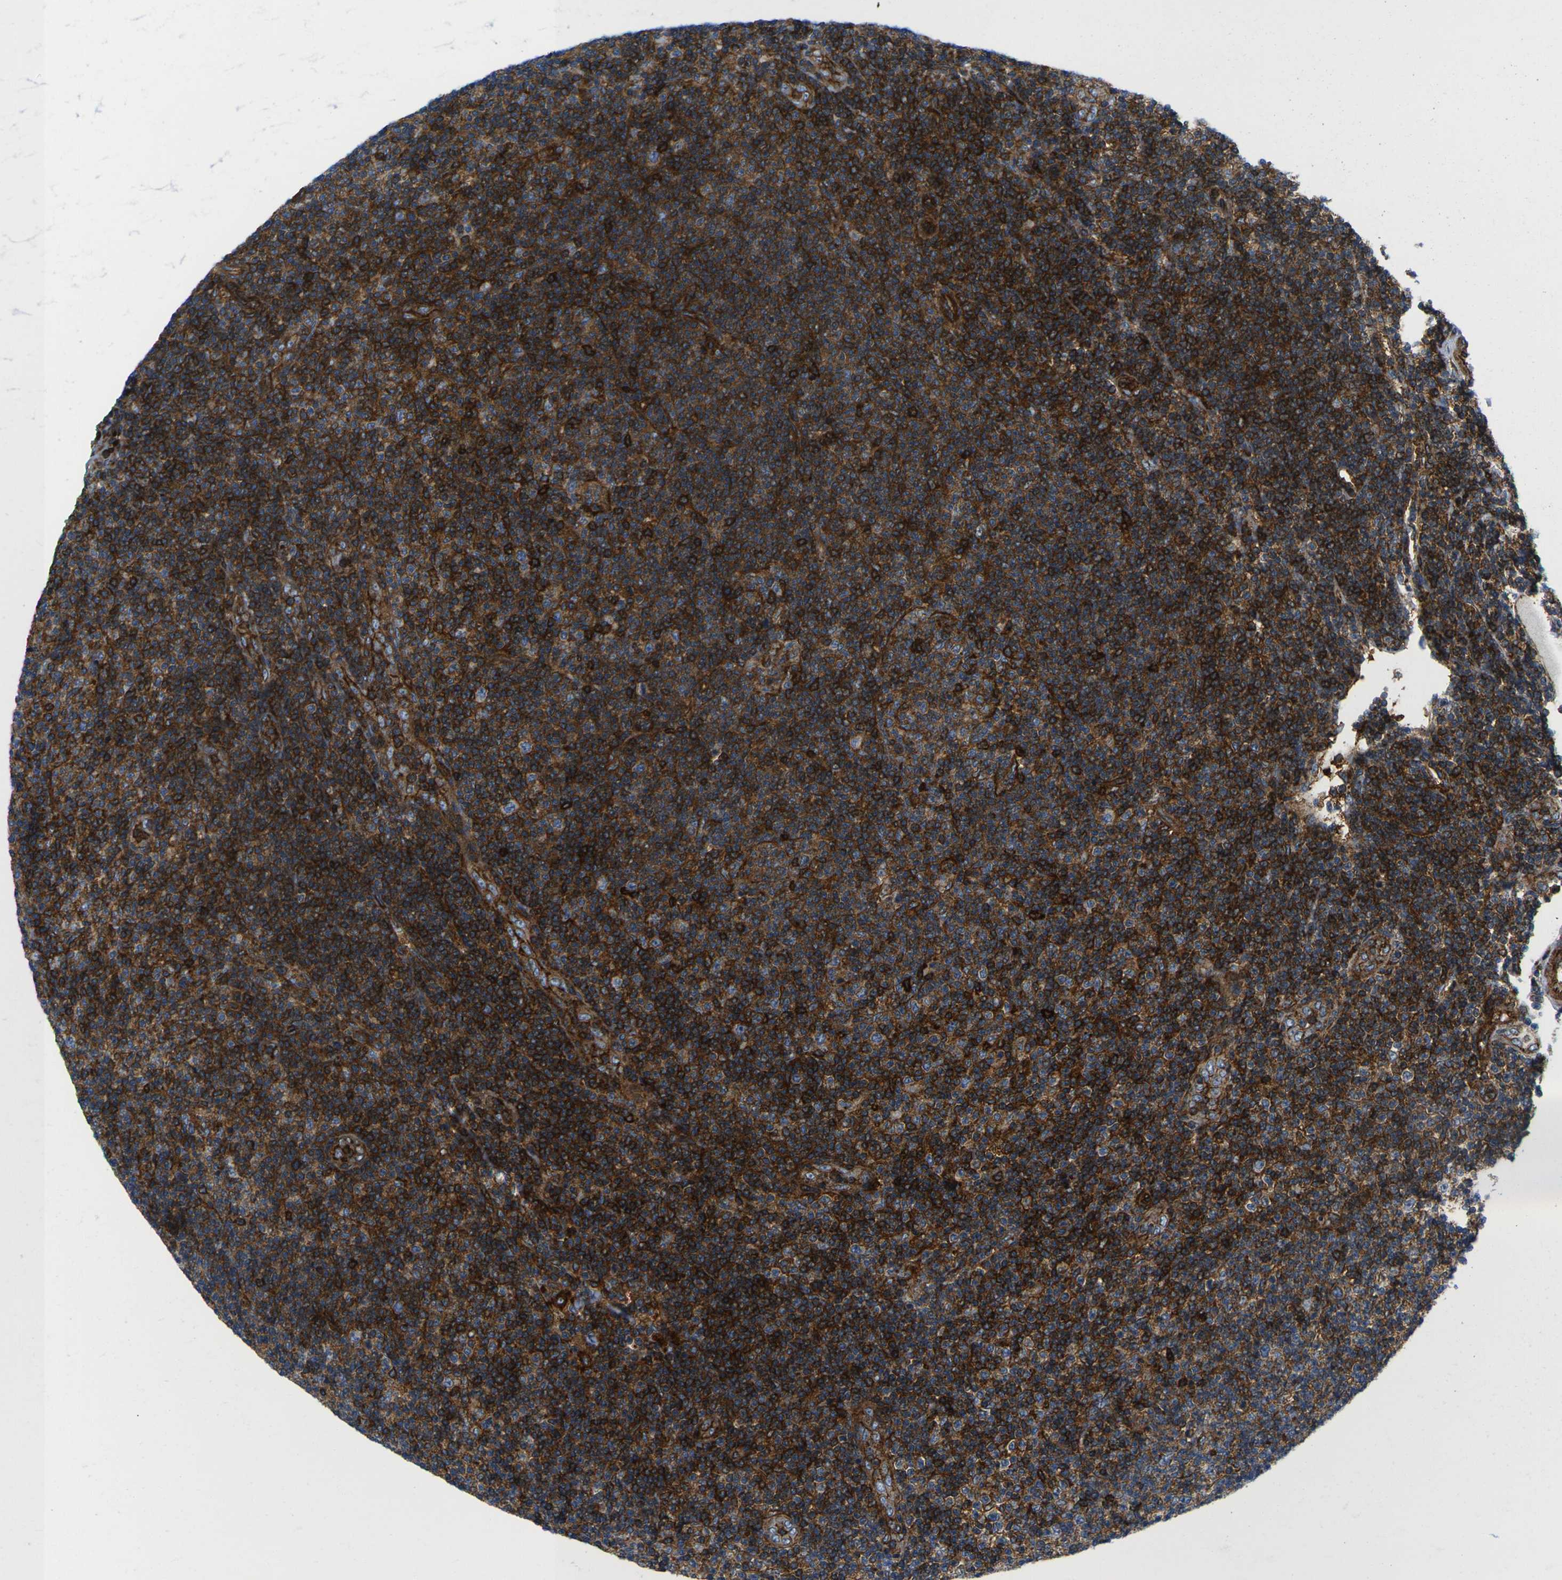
{"staining": {"intensity": "strong", "quantity": ">75%", "location": "cytoplasmic/membranous"}, "tissue": "lymphoma", "cell_type": "Tumor cells", "image_type": "cancer", "snomed": [{"axis": "morphology", "description": "Malignant lymphoma, non-Hodgkin's type, Low grade"}, {"axis": "topography", "description": "Lymph node"}], "caption": "Tumor cells show high levels of strong cytoplasmic/membranous staining in about >75% of cells in human lymphoma.", "gene": "IQGAP1", "patient": {"sex": "male", "age": 83}}